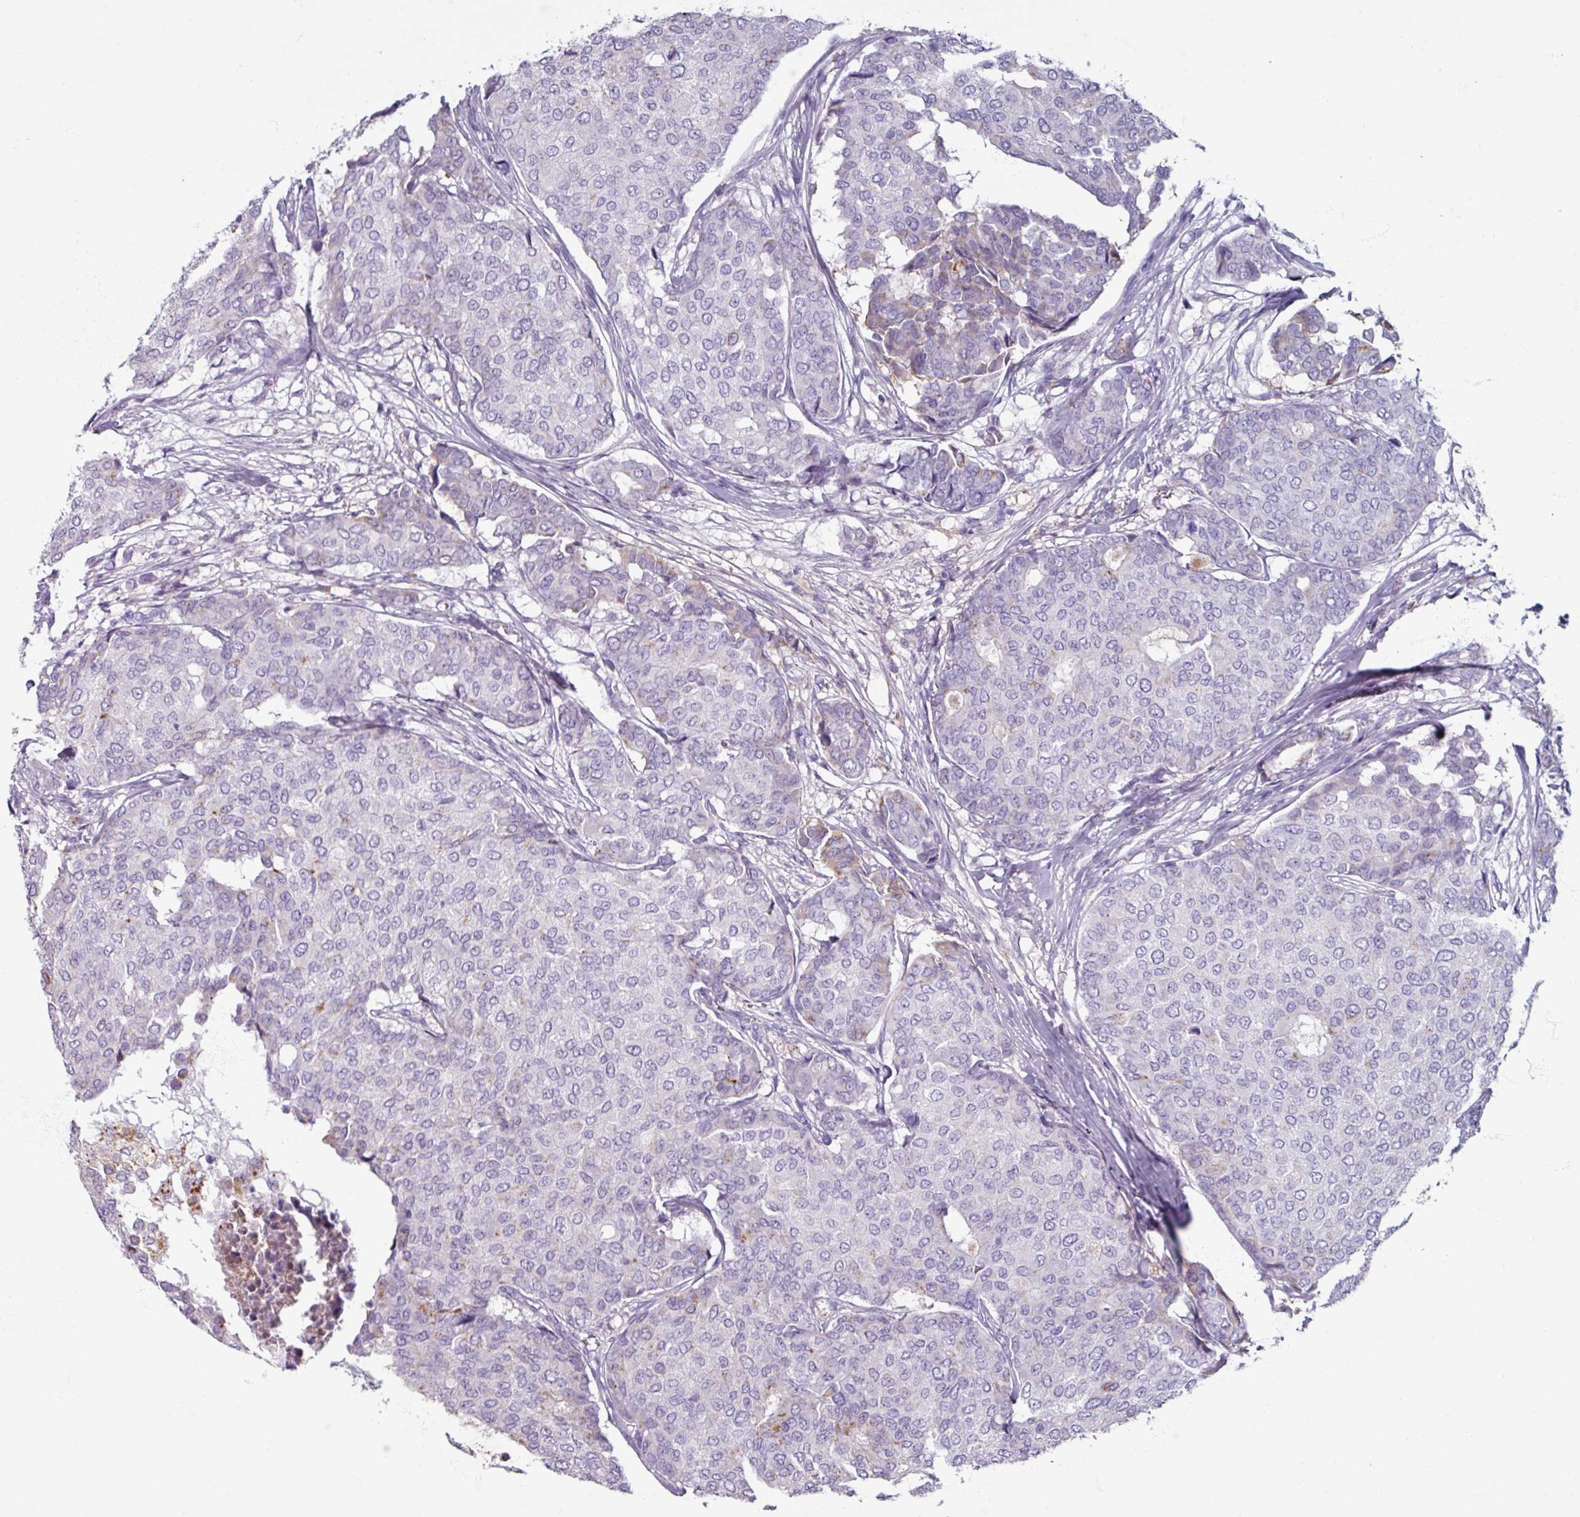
{"staining": {"intensity": "weak", "quantity": "<25%", "location": "cytoplasmic/membranous"}, "tissue": "breast cancer", "cell_type": "Tumor cells", "image_type": "cancer", "snomed": [{"axis": "morphology", "description": "Duct carcinoma"}, {"axis": "topography", "description": "Breast"}], "caption": "Immunohistochemical staining of breast cancer displays no significant staining in tumor cells. (Immunohistochemistry, brightfield microscopy, high magnification).", "gene": "SPESP1", "patient": {"sex": "female", "age": 75}}